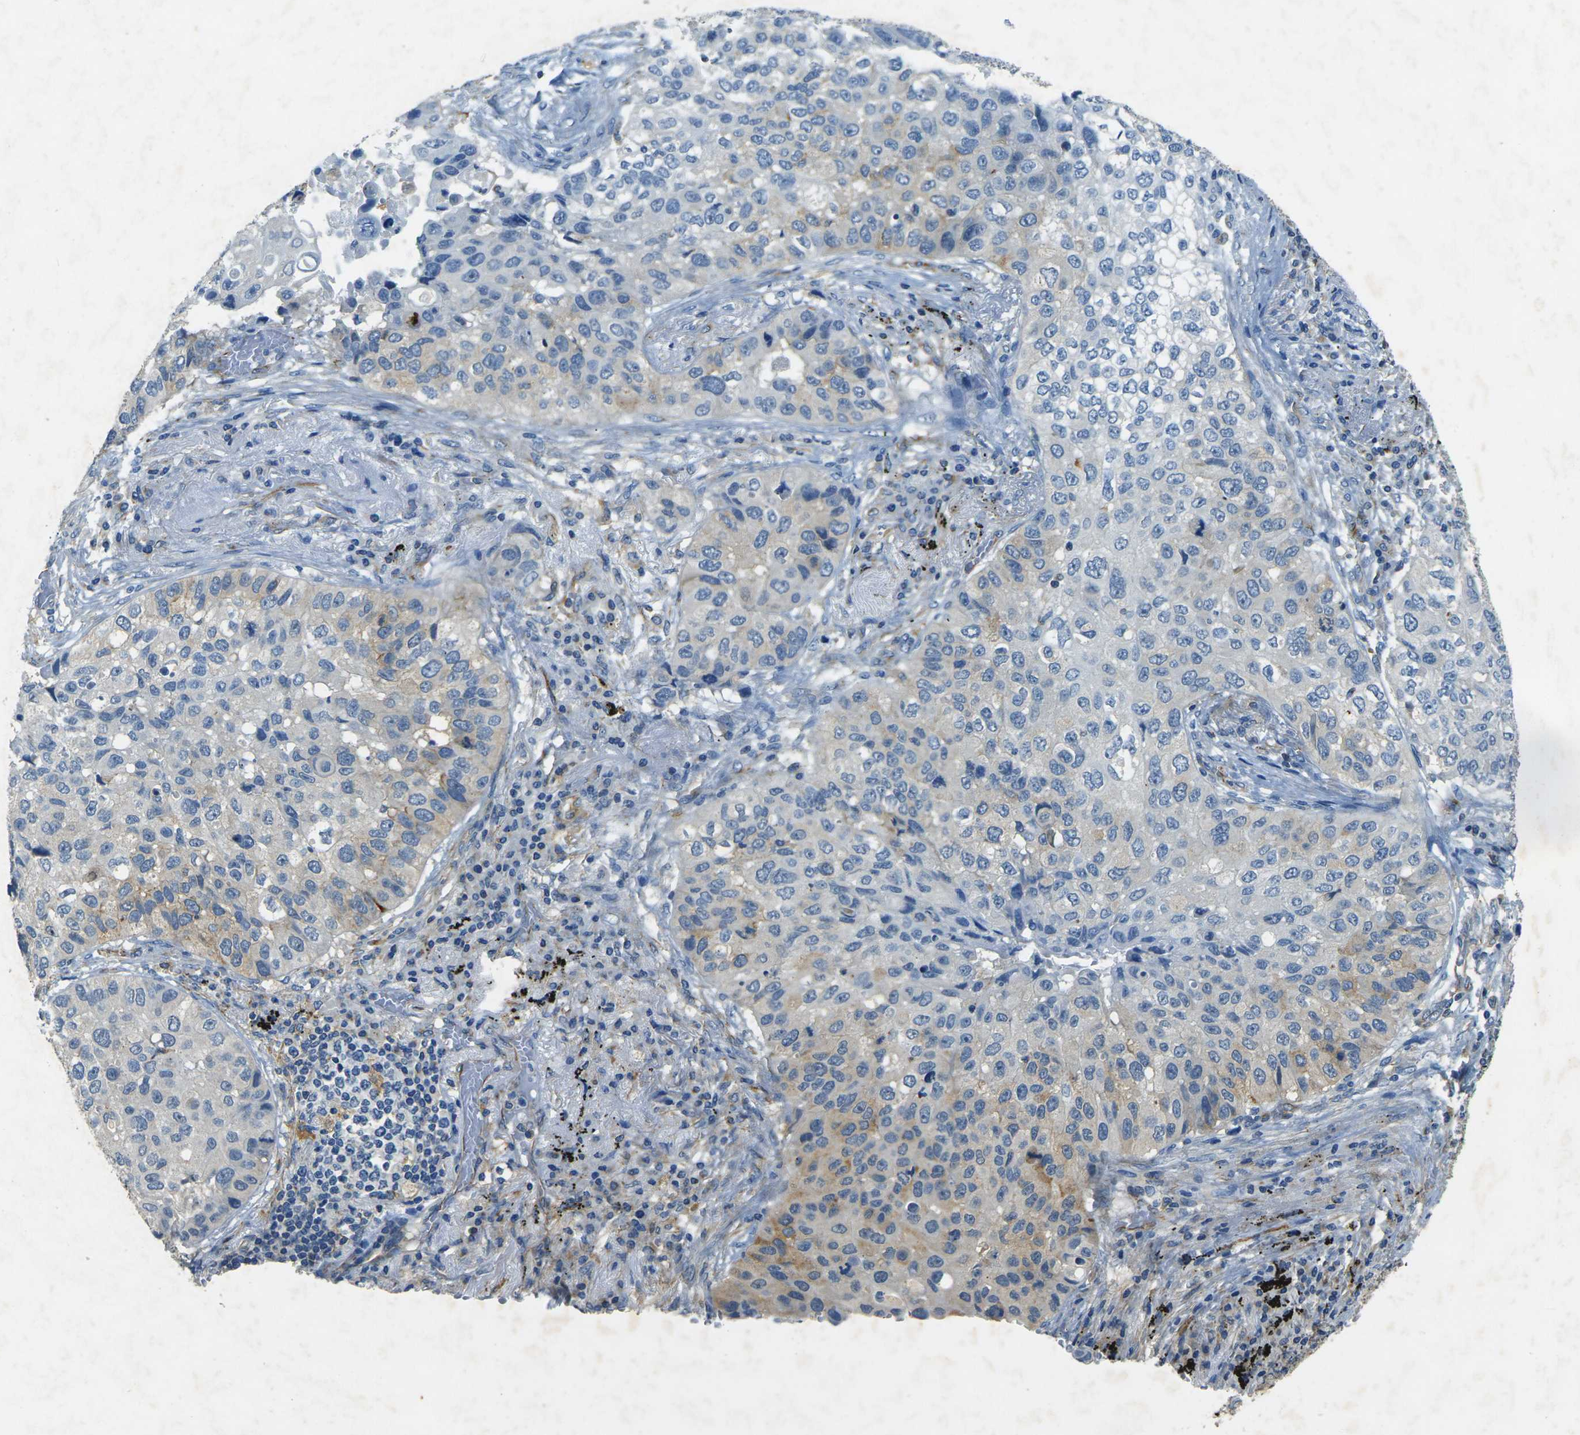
{"staining": {"intensity": "weak", "quantity": "<25%", "location": "cytoplasmic/membranous"}, "tissue": "lung cancer", "cell_type": "Tumor cells", "image_type": "cancer", "snomed": [{"axis": "morphology", "description": "Squamous cell carcinoma, NOS"}, {"axis": "topography", "description": "Lung"}], "caption": "This image is of lung cancer (squamous cell carcinoma) stained with immunohistochemistry to label a protein in brown with the nuclei are counter-stained blue. There is no staining in tumor cells.", "gene": "SORT1", "patient": {"sex": "male", "age": 57}}